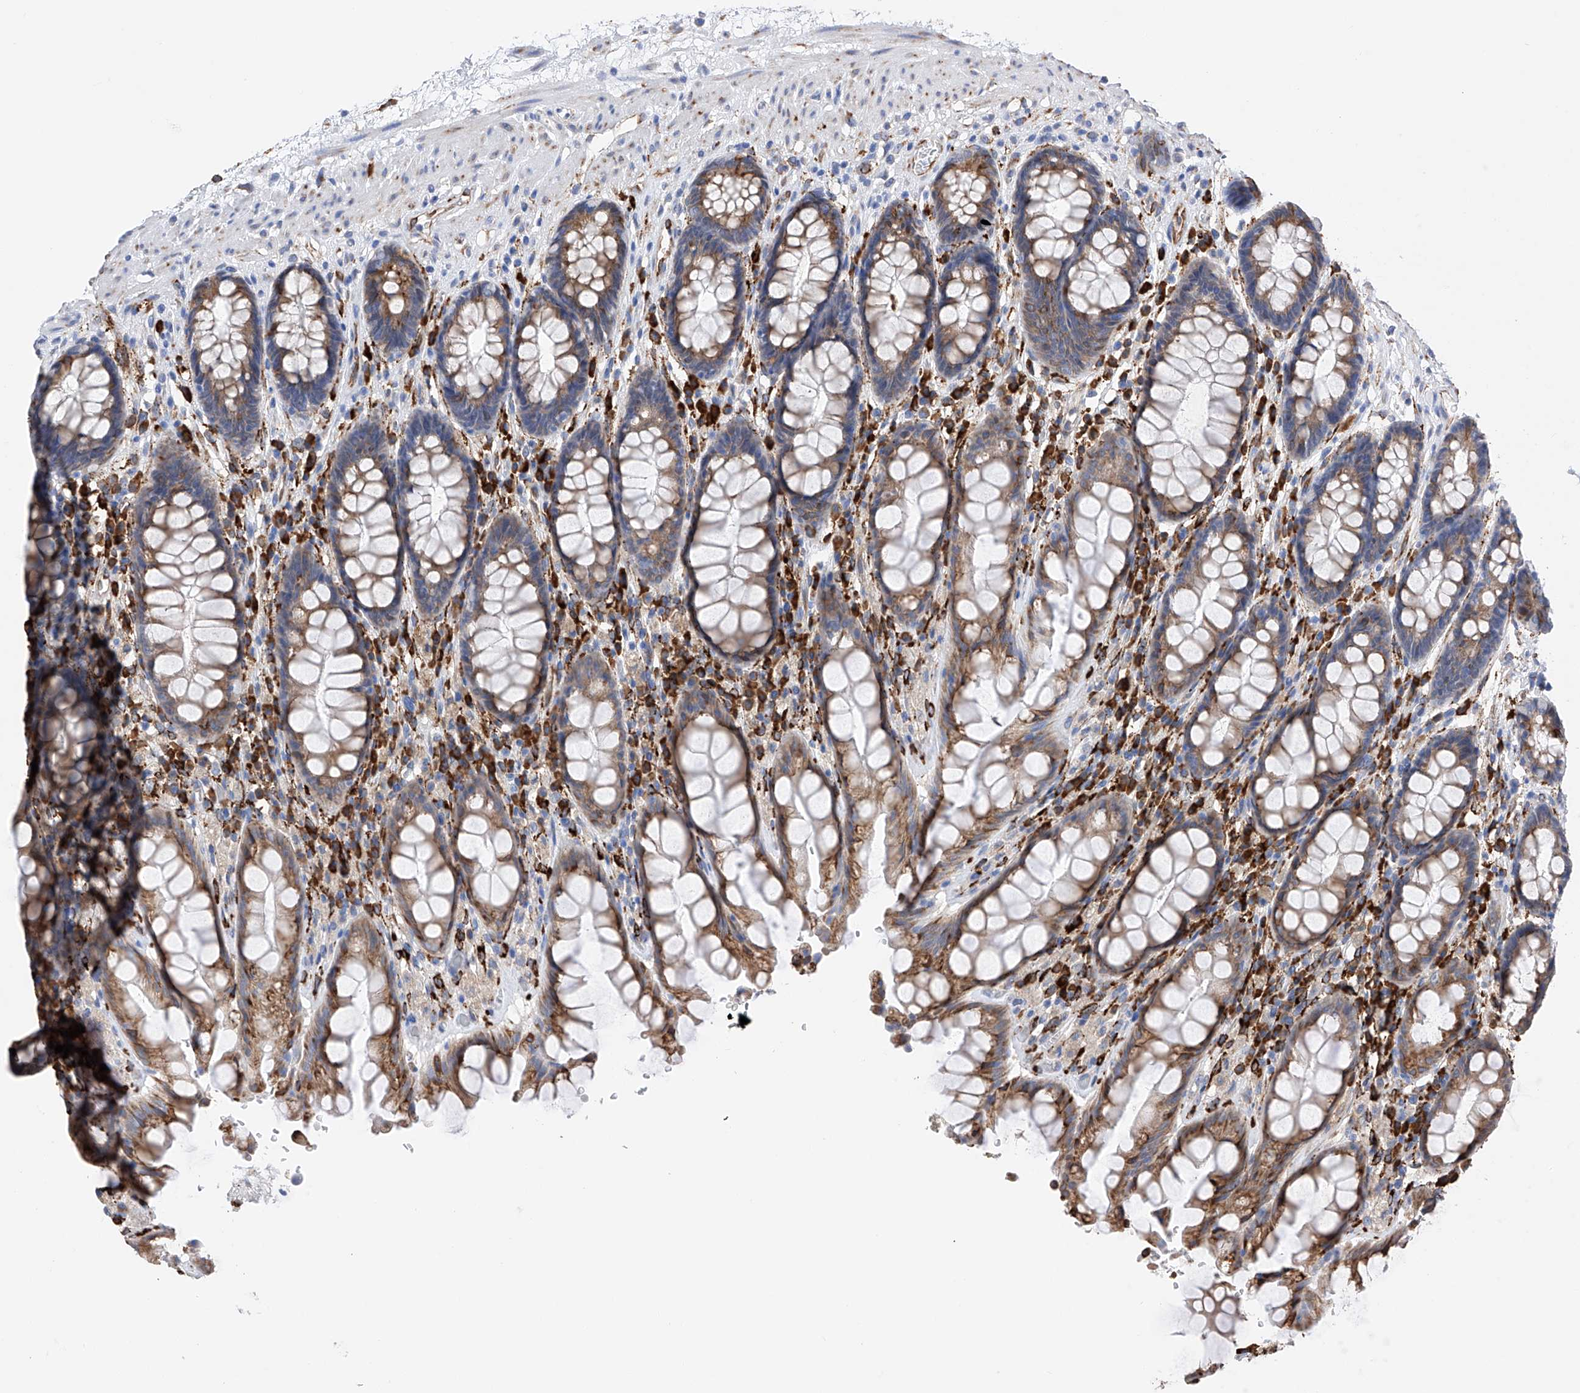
{"staining": {"intensity": "moderate", "quantity": ">75%", "location": "cytoplasmic/membranous"}, "tissue": "rectum", "cell_type": "Glandular cells", "image_type": "normal", "snomed": [{"axis": "morphology", "description": "Normal tissue, NOS"}, {"axis": "topography", "description": "Rectum"}], "caption": "DAB (3,3'-diaminobenzidine) immunohistochemical staining of benign rectum displays moderate cytoplasmic/membranous protein staining in approximately >75% of glandular cells.", "gene": "PDIA5", "patient": {"sex": "male", "age": 64}}